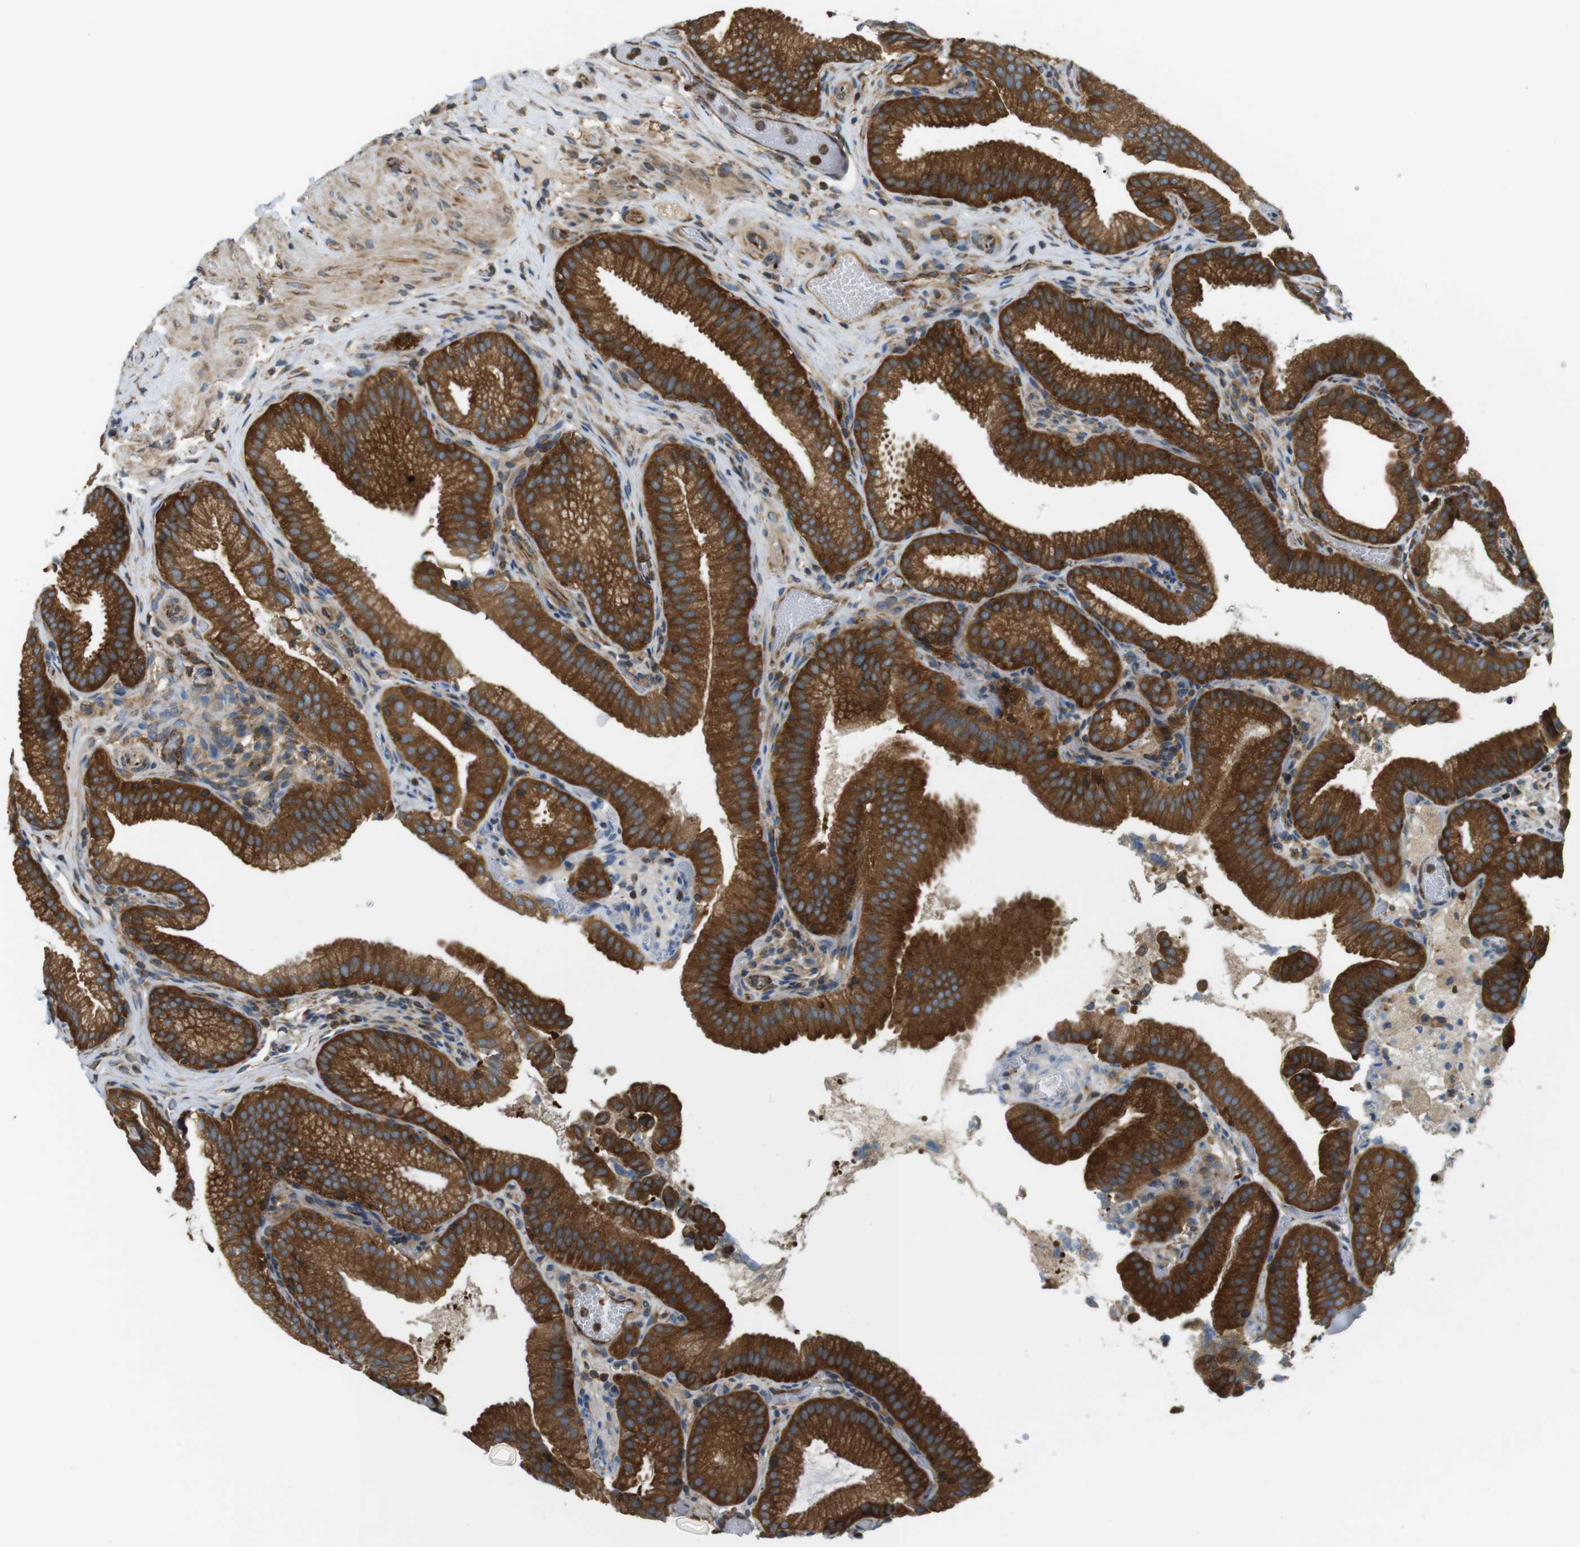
{"staining": {"intensity": "strong", "quantity": ">75%", "location": "cytoplasmic/membranous"}, "tissue": "gallbladder", "cell_type": "Glandular cells", "image_type": "normal", "snomed": [{"axis": "morphology", "description": "Normal tissue, NOS"}, {"axis": "topography", "description": "Gallbladder"}], "caption": "Gallbladder stained with DAB (3,3'-diaminobenzidine) immunohistochemistry displays high levels of strong cytoplasmic/membranous positivity in approximately >75% of glandular cells.", "gene": "TSC1", "patient": {"sex": "male", "age": 54}}